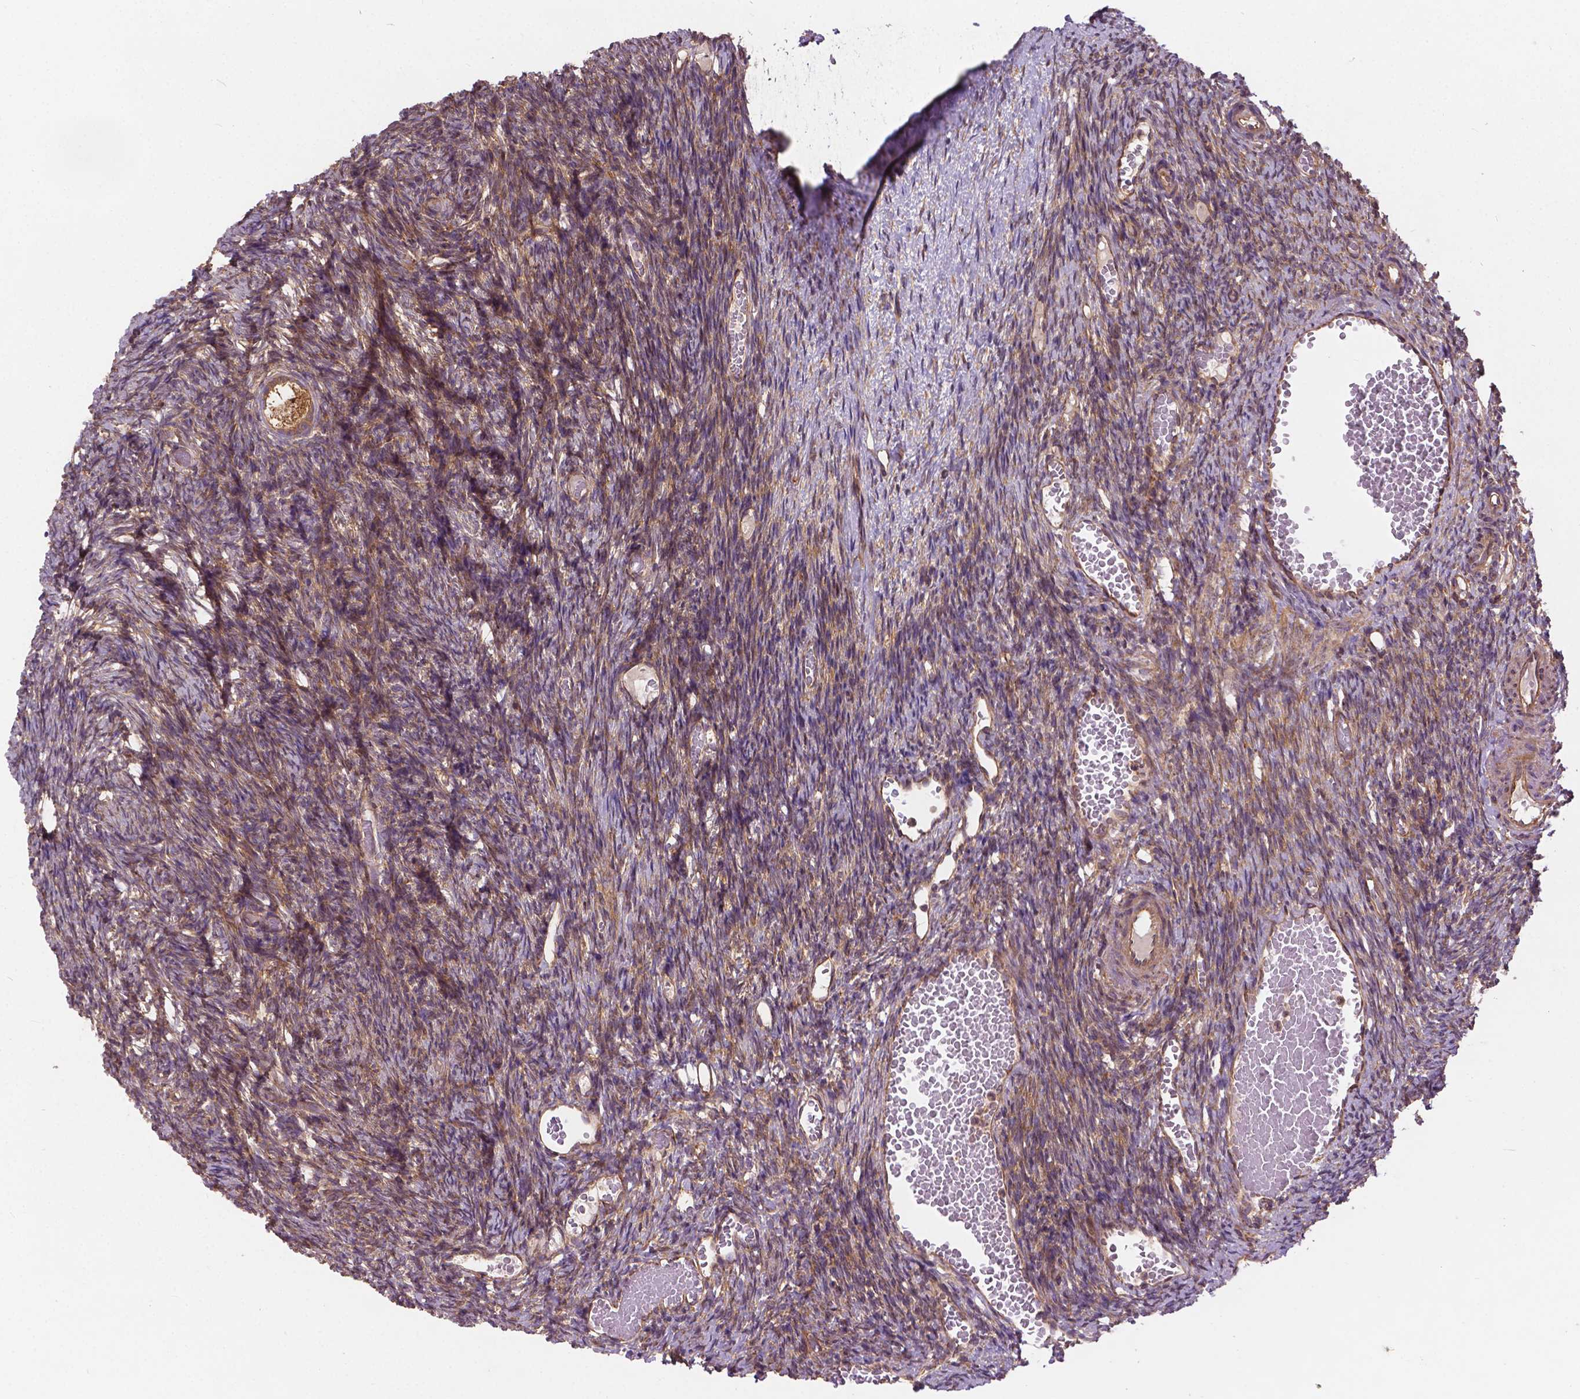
{"staining": {"intensity": "weak", "quantity": ">75%", "location": "cytoplasmic/membranous"}, "tissue": "ovary", "cell_type": "Follicle cells", "image_type": "normal", "snomed": [{"axis": "morphology", "description": "Normal tissue, NOS"}, {"axis": "topography", "description": "Ovary"}], "caption": "Follicle cells exhibit weak cytoplasmic/membranous positivity in approximately >75% of cells in benign ovary.", "gene": "MZT1", "patient": {"sex": "female", "age": 39}}